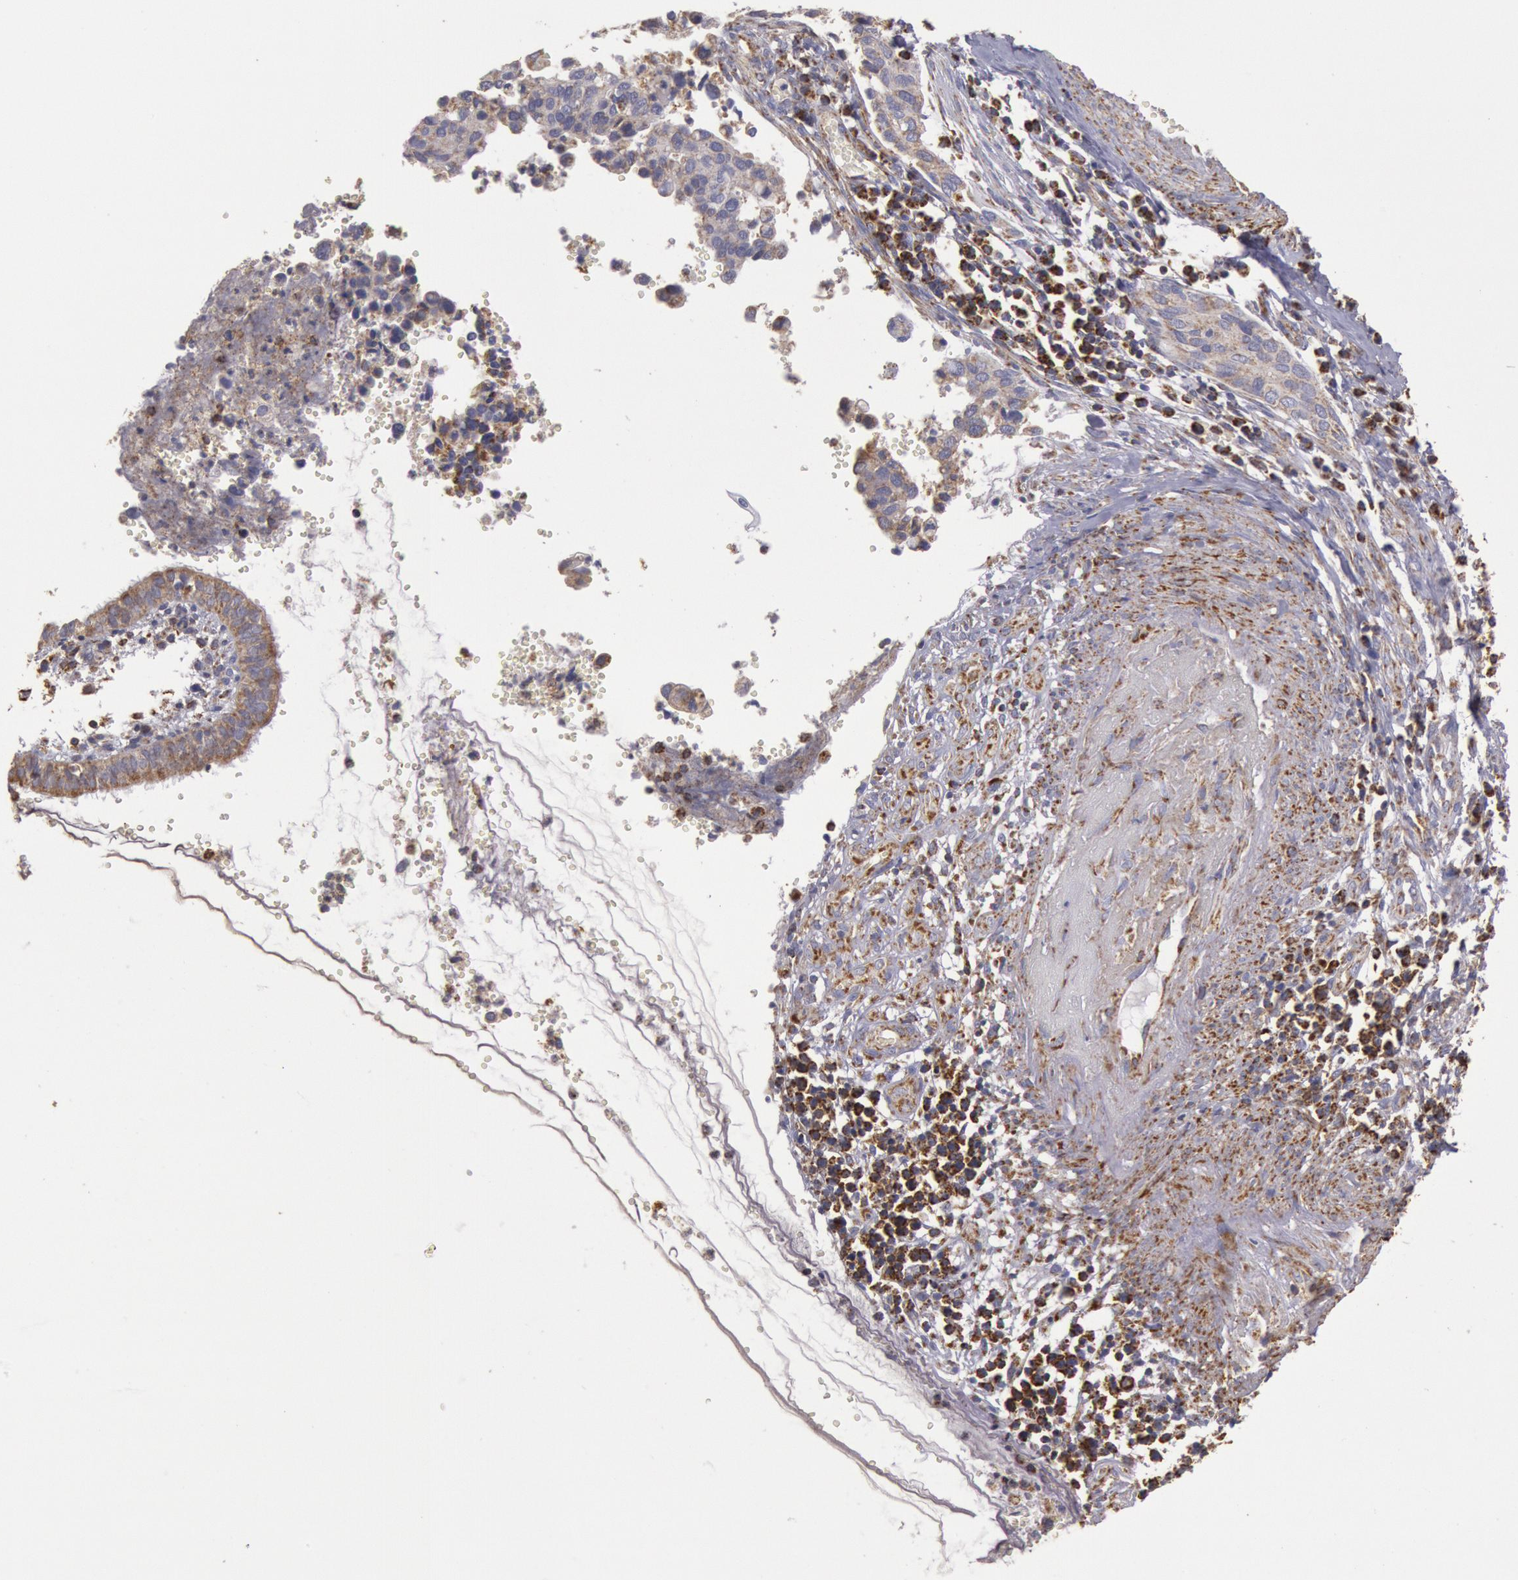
{"staining": {"intensity": "weak", "quantity": "<25%", "location": "cytoplasmic/membranous"}, "tissue": "cervical cancer", "cell_type": "Tumor cells", "image_type": "cancer", "snomed": [{"axis": "morphology", "description": "Normal tissue, NOS"}, {"axis": "morphology", "description": "Squamous cell carcinoma, NOS"}, {"axis": "topography", "description": "Cervix"}], "caption": "This micrograph is of cervical cancer (squamous cell carcinoma) stained with immunohistochemistry to label a protein in brown with the nuclei are counter-stained blue. There is no positivity in tumor cells.", "gene": "CYC1", "patient": {"sex": "female", "age": 45}}